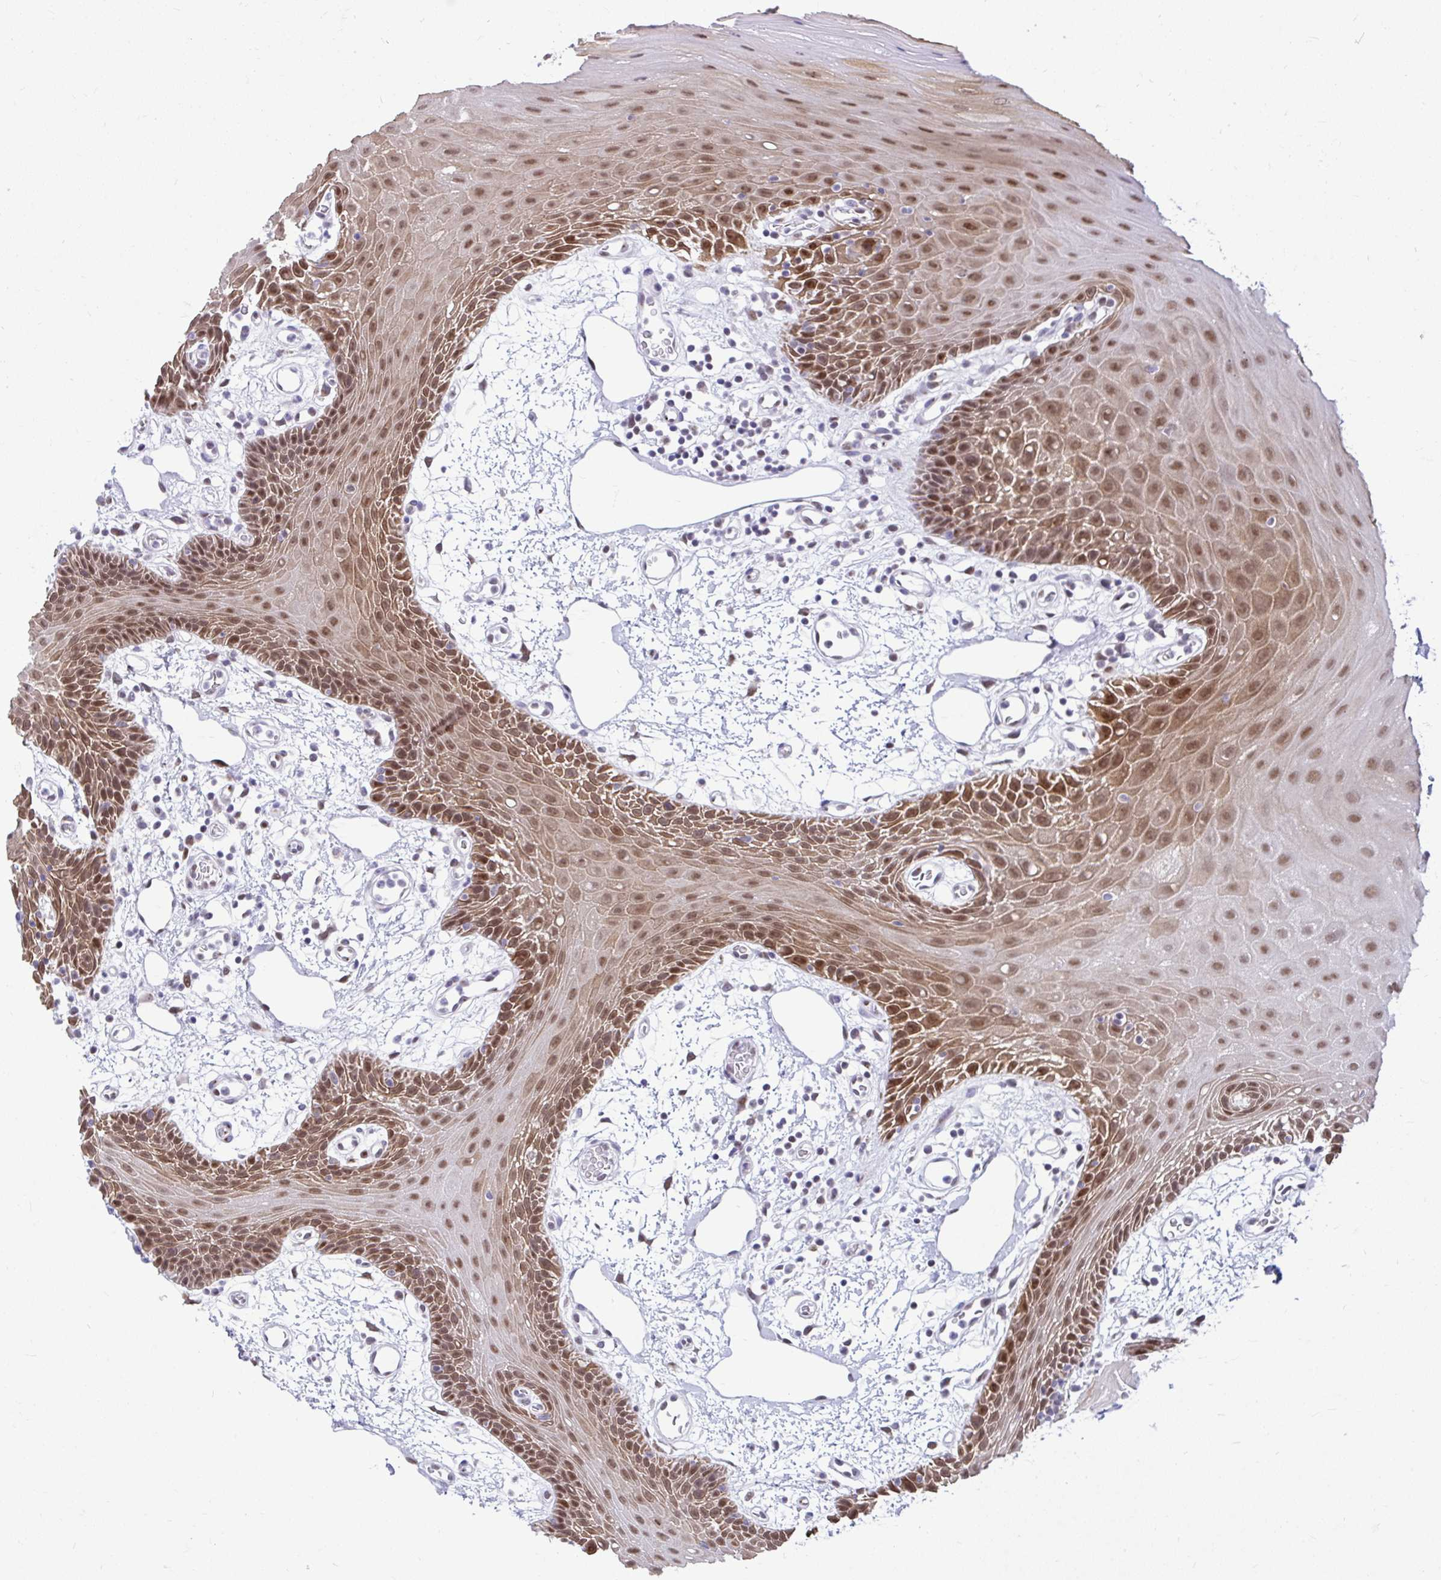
{"staining": {"intensity": "strong", "quantity": "25%-75%", "location": "cytoplasmic/membranous,nuclear"}, "tissue": "oral mucosa", "cell_type": "Squamous epithelial cells", "image_type": "normal", "snomed": [{"axis": "morphology", "description": "Normal tissue, NOS"}, {"axis": "topography", "description": "Oral tissue"}], "caption": "A high-resolution histopathology image shows immunohistochemistry (IHC) staining of benign oral mucosa, which demonstrates strong cytoplasmic/membranous,nuclear staining in about 25%-75% of squamous epithelial cells. Nuclei are stained in blue.", "gene": "SLC35C2", "patient": {"sex": "female", "age": 59}}